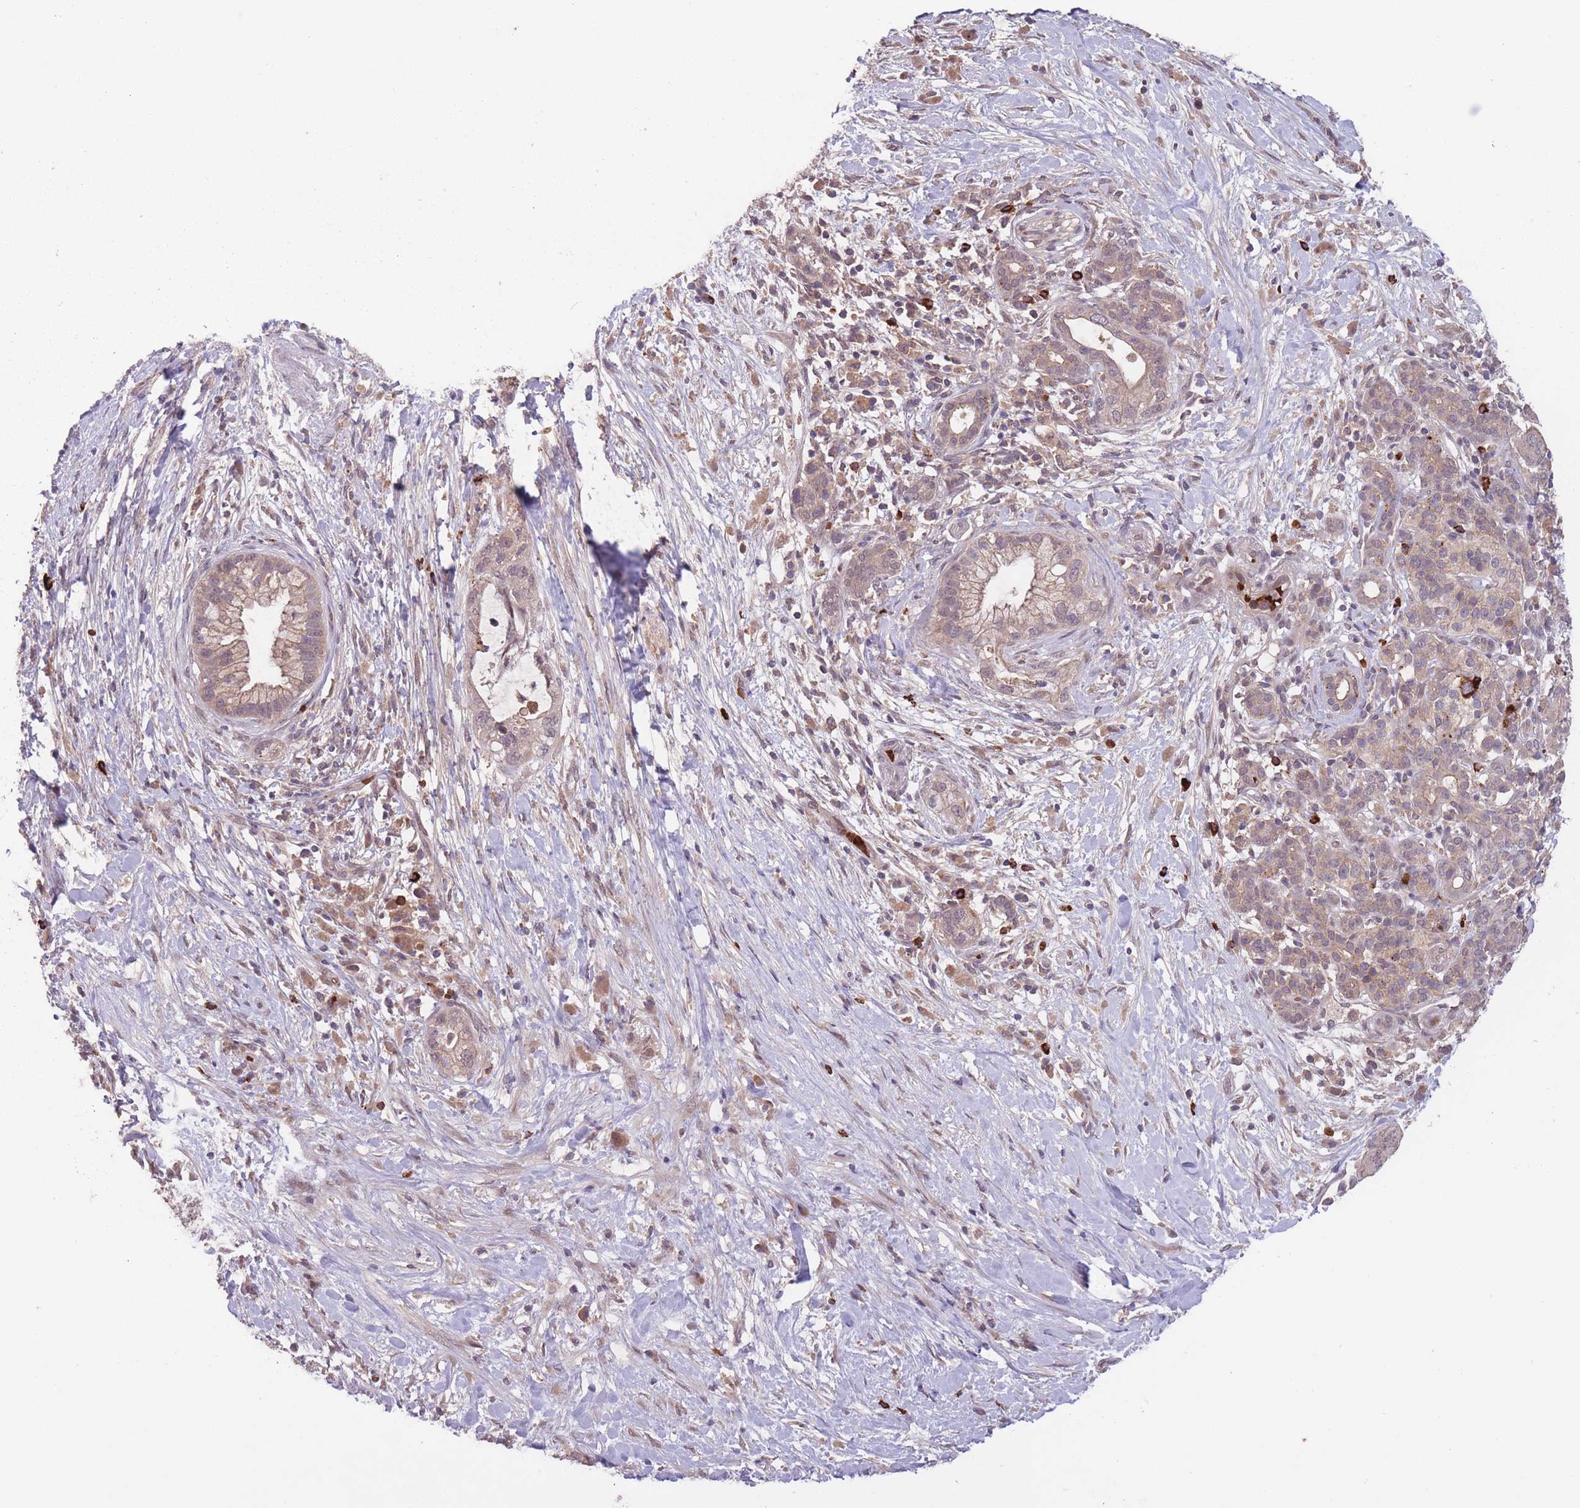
{"staining": {"intensity": "weak", "quantity": "25%-75%", "location": "cytoplasmic/membranous"}, "tissue": "pancreatic cancer", "cell_type": "Tumor cells", "image_type": "cancer", "snomed": [{"axis": "morphology", "description": "Adenocarcinoma, NOS"}, {"axis": "topography", "description": "Pancreas"}], "caption": "There is low levels of weak cytoplasmic/membranous positivity in tumor cells of pancreatic adenocarcinoma, as demonstrated by immunohistochemical staining (brown color).", "gene": "SECTM1", "patient": {"sex": "male", "age": 44}}